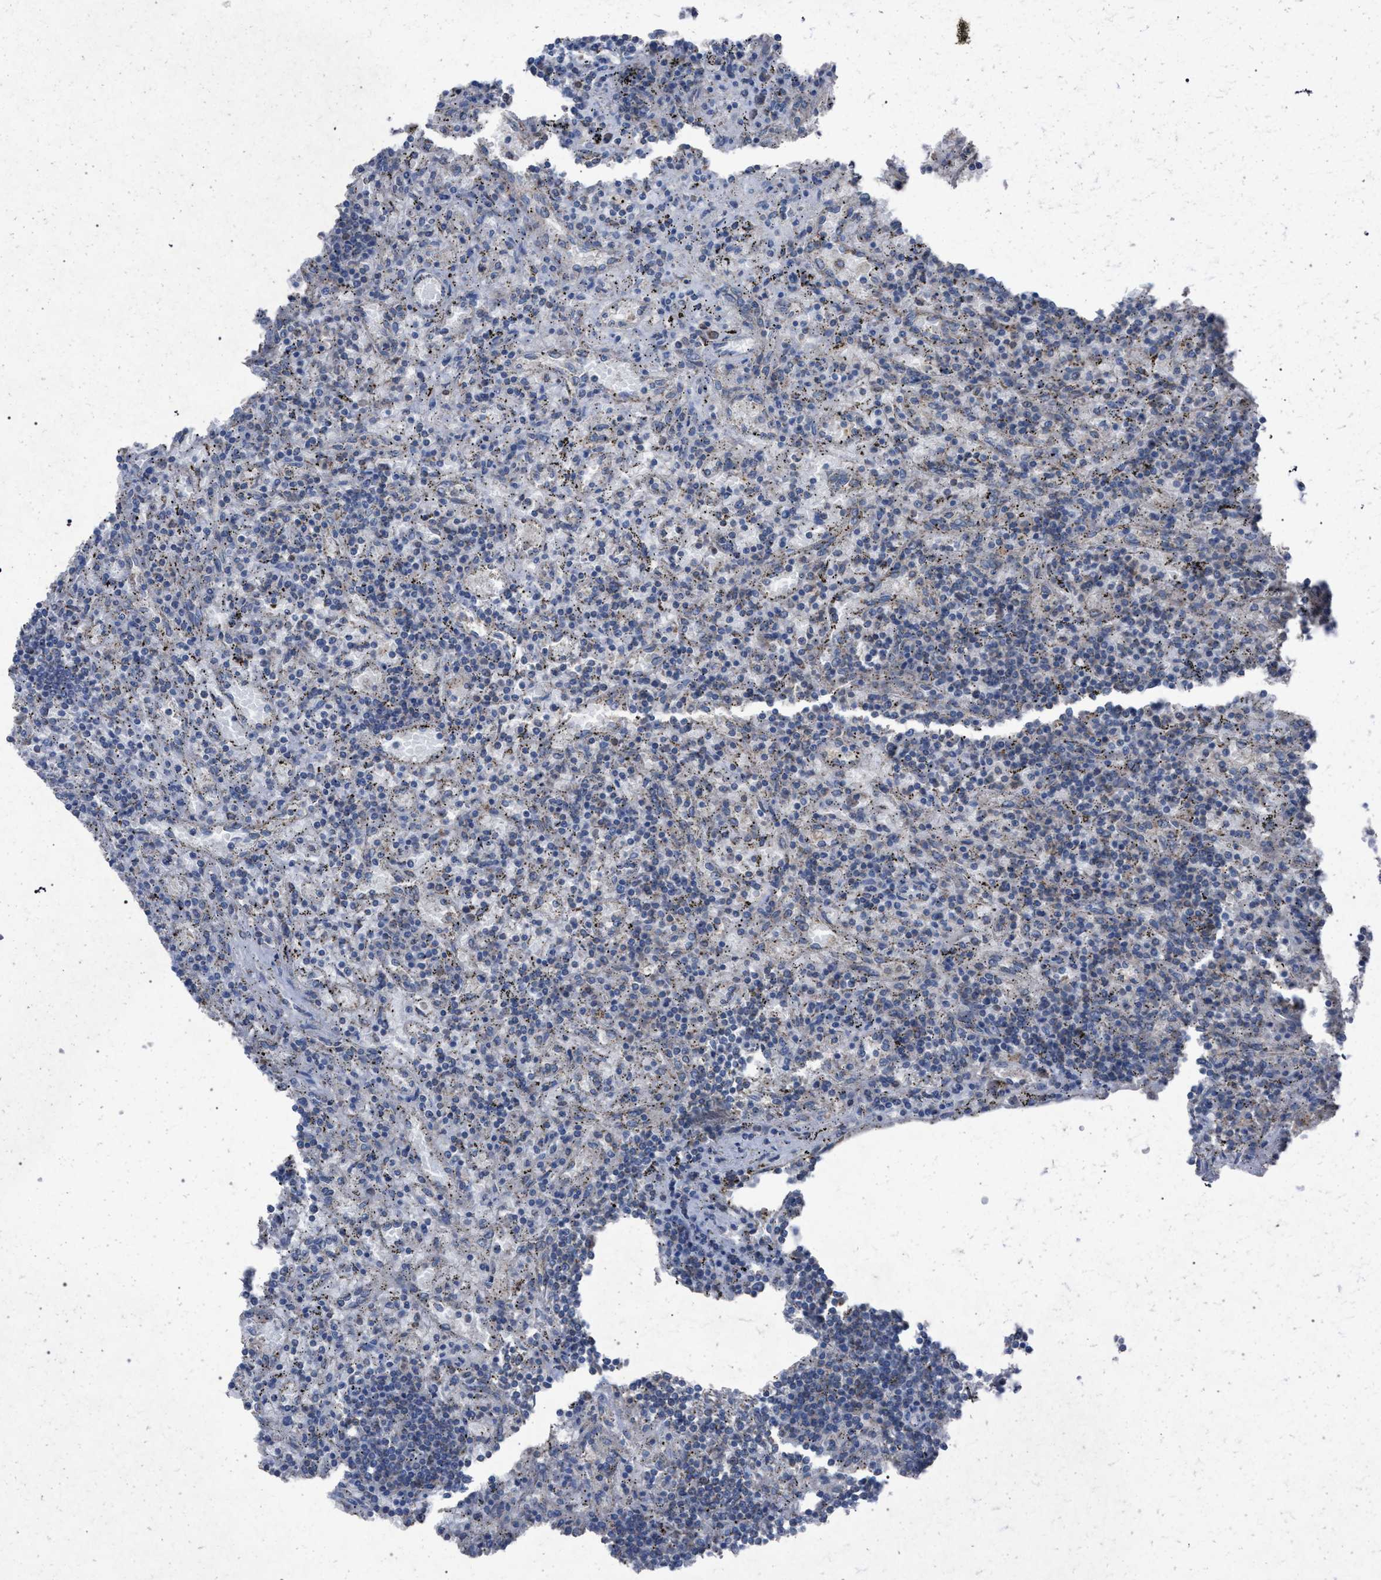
{"staining": {"intensity": "weak", "quantity": "25%-75%", "location": "cytoplasmic/membranous"}, "tissue": "lymphoma", "cell_type": "Tumor cells", "image_type": "cancer", "snomed": [{"axis": "morphology", "description": "Malignant lymphoma, non-Hodgkin's type, Low grade"}, {"axis": "topography", "description": "Spleen"}], "caption": "Protein staining reveals weak cytoplasmic/membranous positivity in about 25%-75% of tumor cells in lymphoma.", "gene": "HSD17B4", "patient": {"sex": "male", "age": 76}}